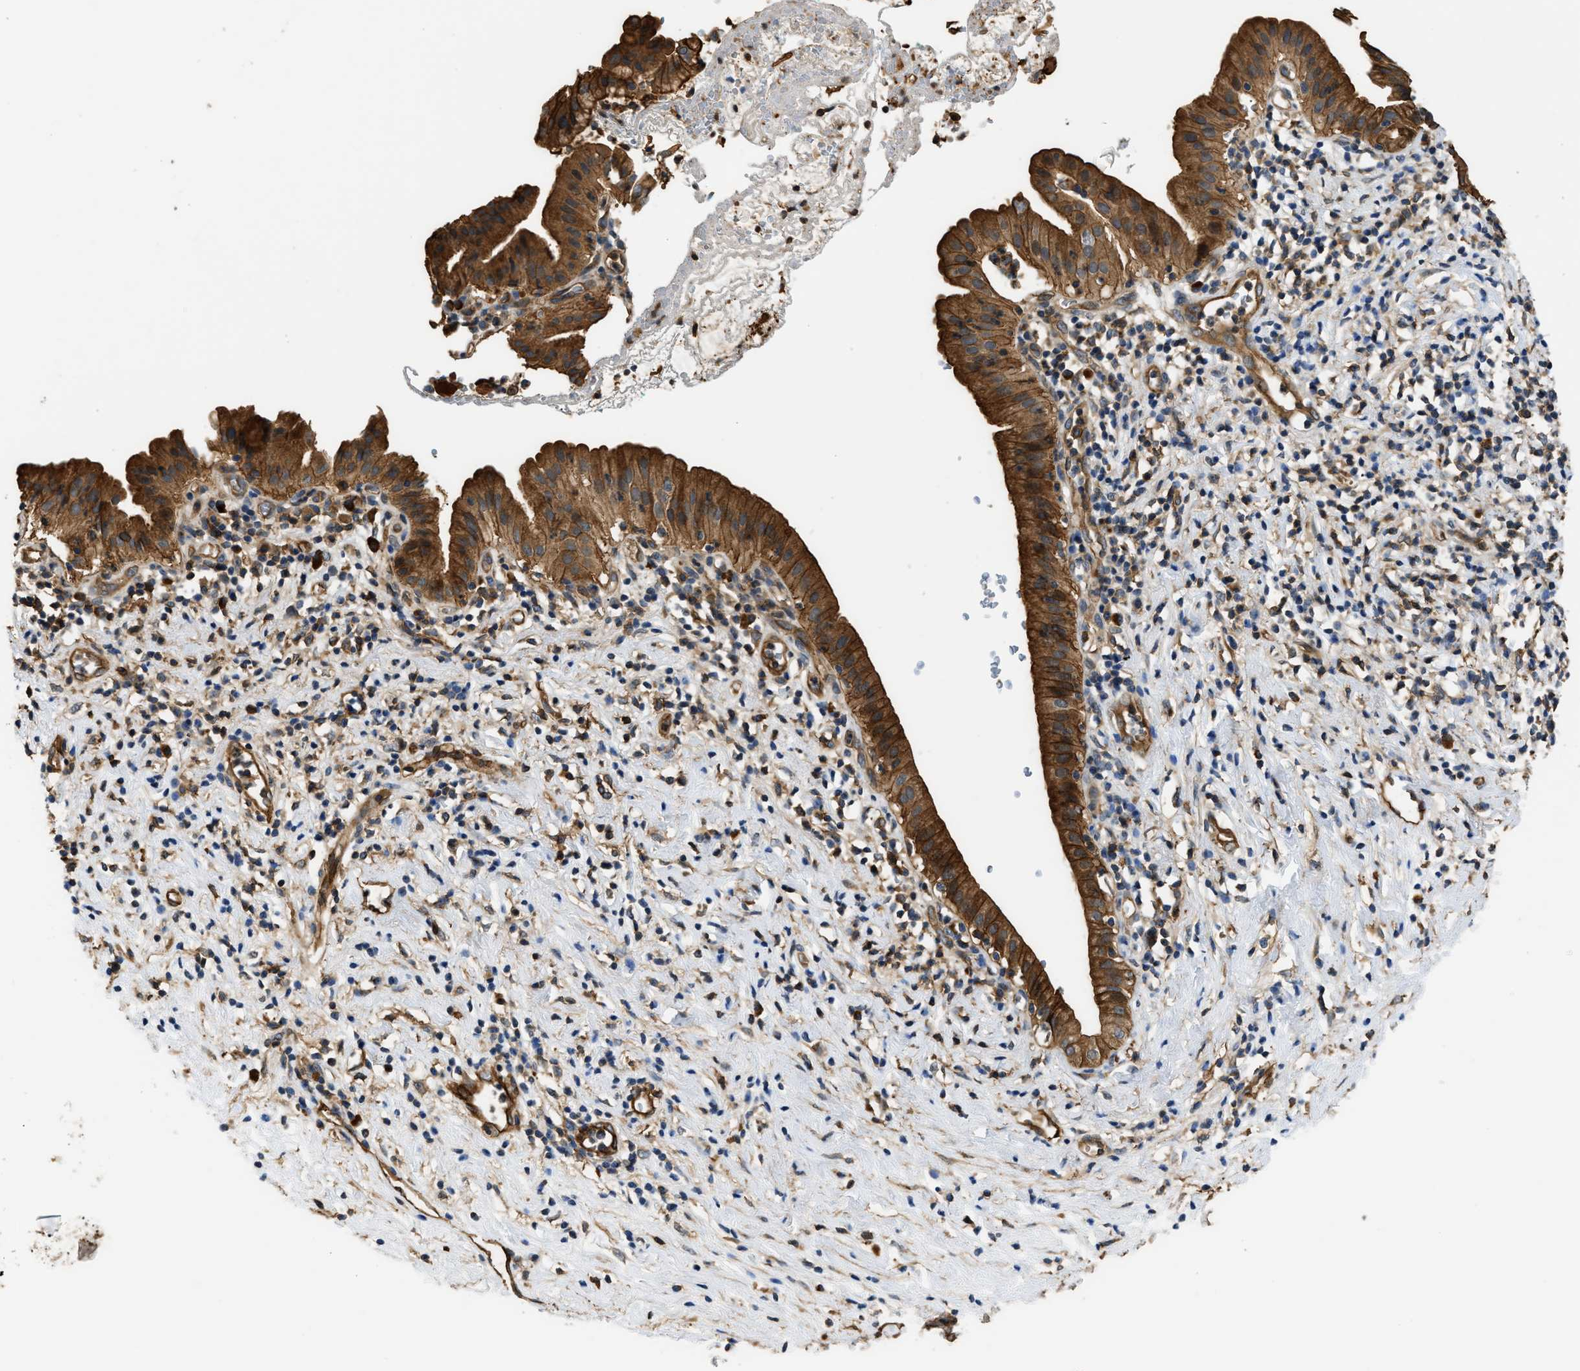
{"staining": {"intensity": "strong", "quantity": ">75%", "location": "cytoplasmic/membranous"}, "tissue": "pancreatic cancer", "cell_type": "Tumor cells", "image_type": "cancer", "snomed": [{"axis": "morphology", "description": "Adenocarcinoma, NOS"}, {"axis": "morphology", "description": "Adenocarcinoma, metastatic, NOS"}, {"axis": "topography", "description": "Lymph node"}, {"axis": "topography", "description": "Pancreas"}, {"axis": "topography", "description": "Duodenum"}], "caption": "Protein staining of pancreatic metastatic adenocarcinoma tissue exhibits strong cytoplasmic/membranous positivity in about >75% of tumor cells.", "gene": "DDHD2", "patient": {"sex": "female", "age": 64}}